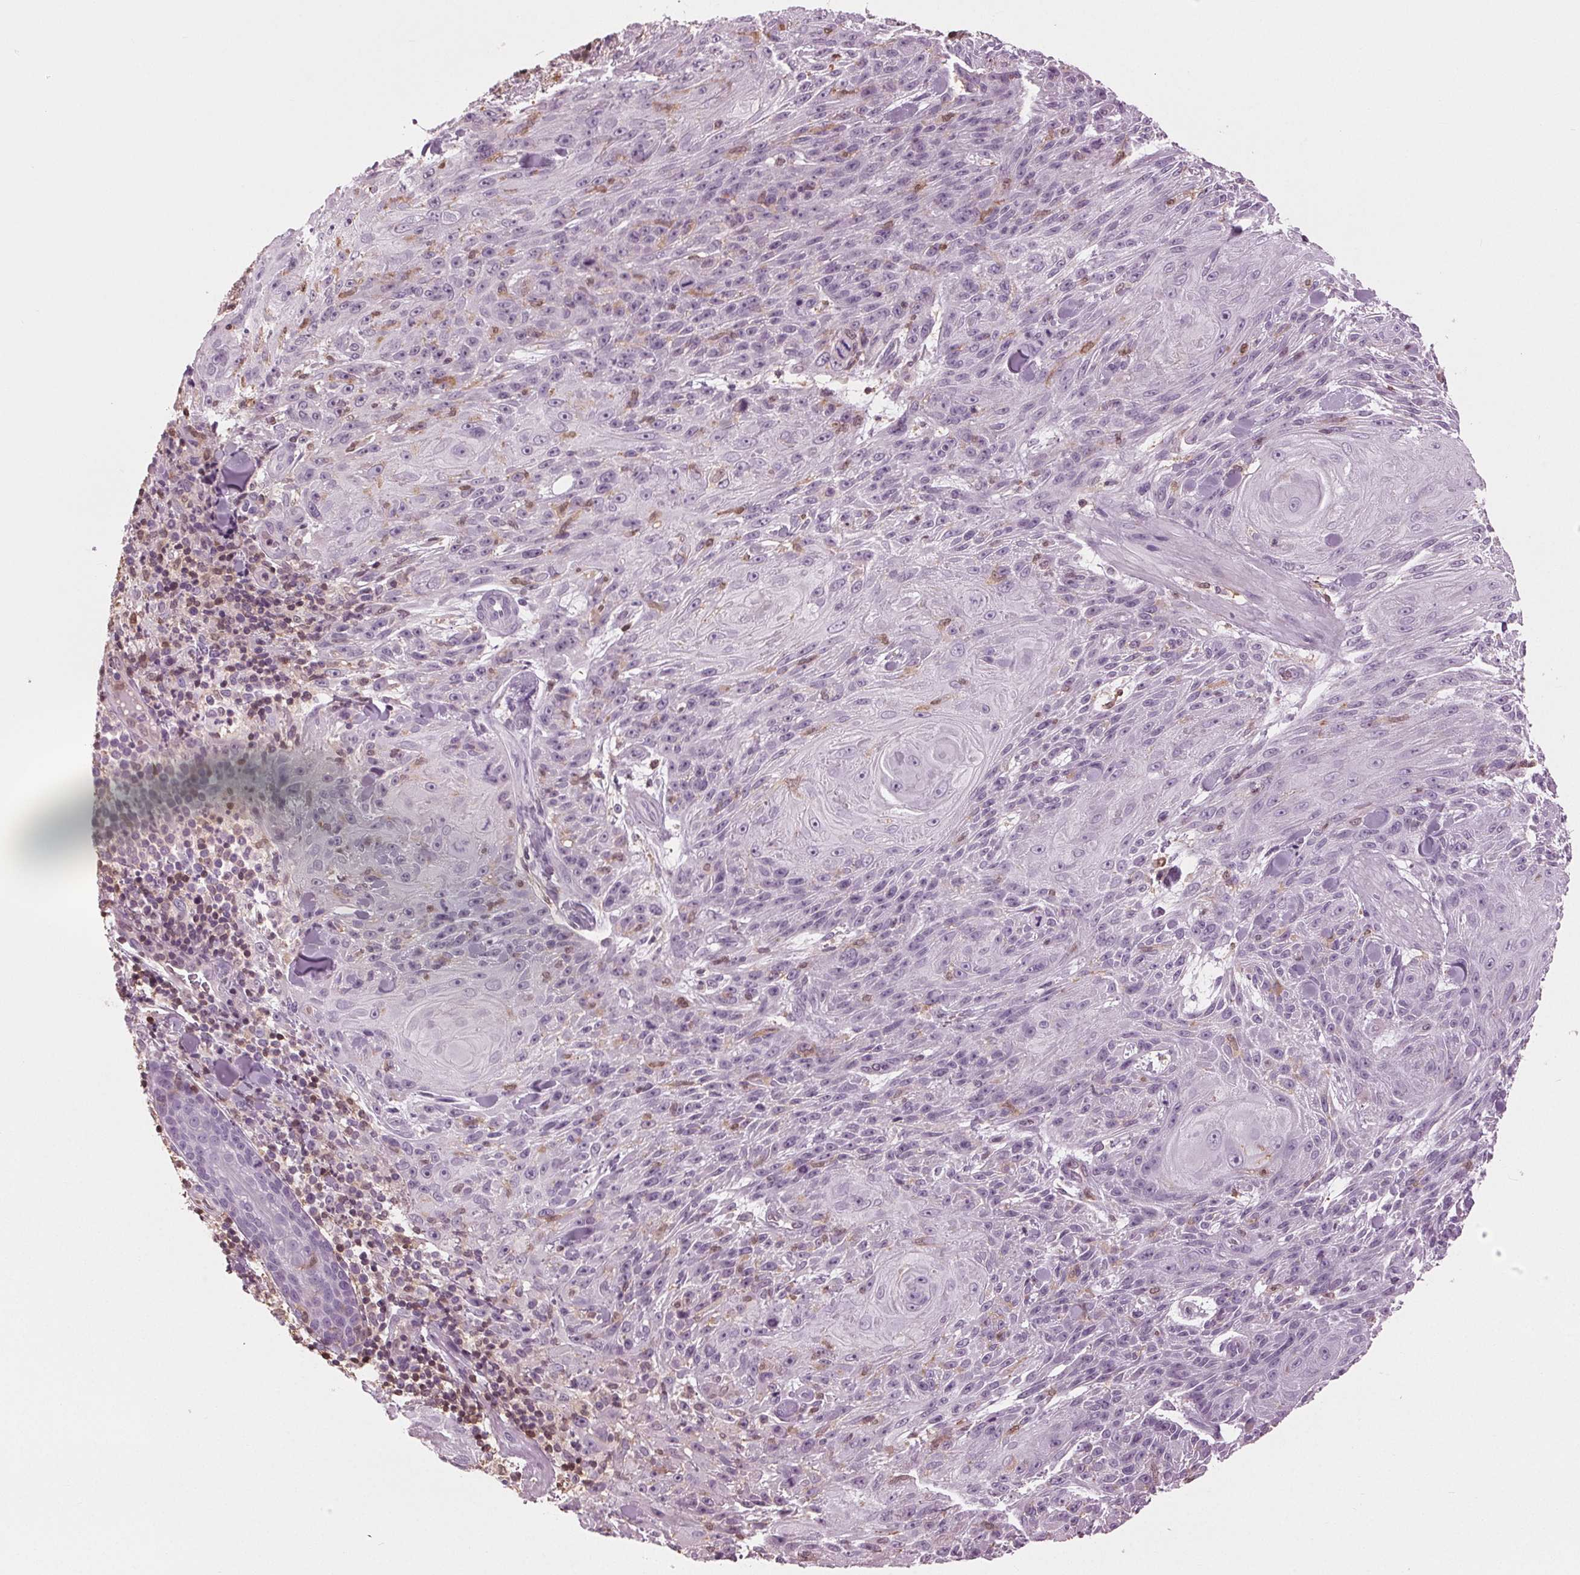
{"staining": {"intensity": "negative", "quantity": "none", "location": "none"}, "tissue": "skin cancer", "cell_type": "Tumor cells", "image_type": "cancer", "snomed": [{"axis": "morphology", "description": "Squamous cell carcinoma, NOS"}, {"axis": "topography", "description": "Skin"}], "caption": "Image shows no significant protein positivity in tumor cells of skin squamous cell carcinoma. (Immunohistochemistry, brightfield microscopy, high magnification).", "gene": "BTLA", "patient": {"sex": "male", "age": 88}}